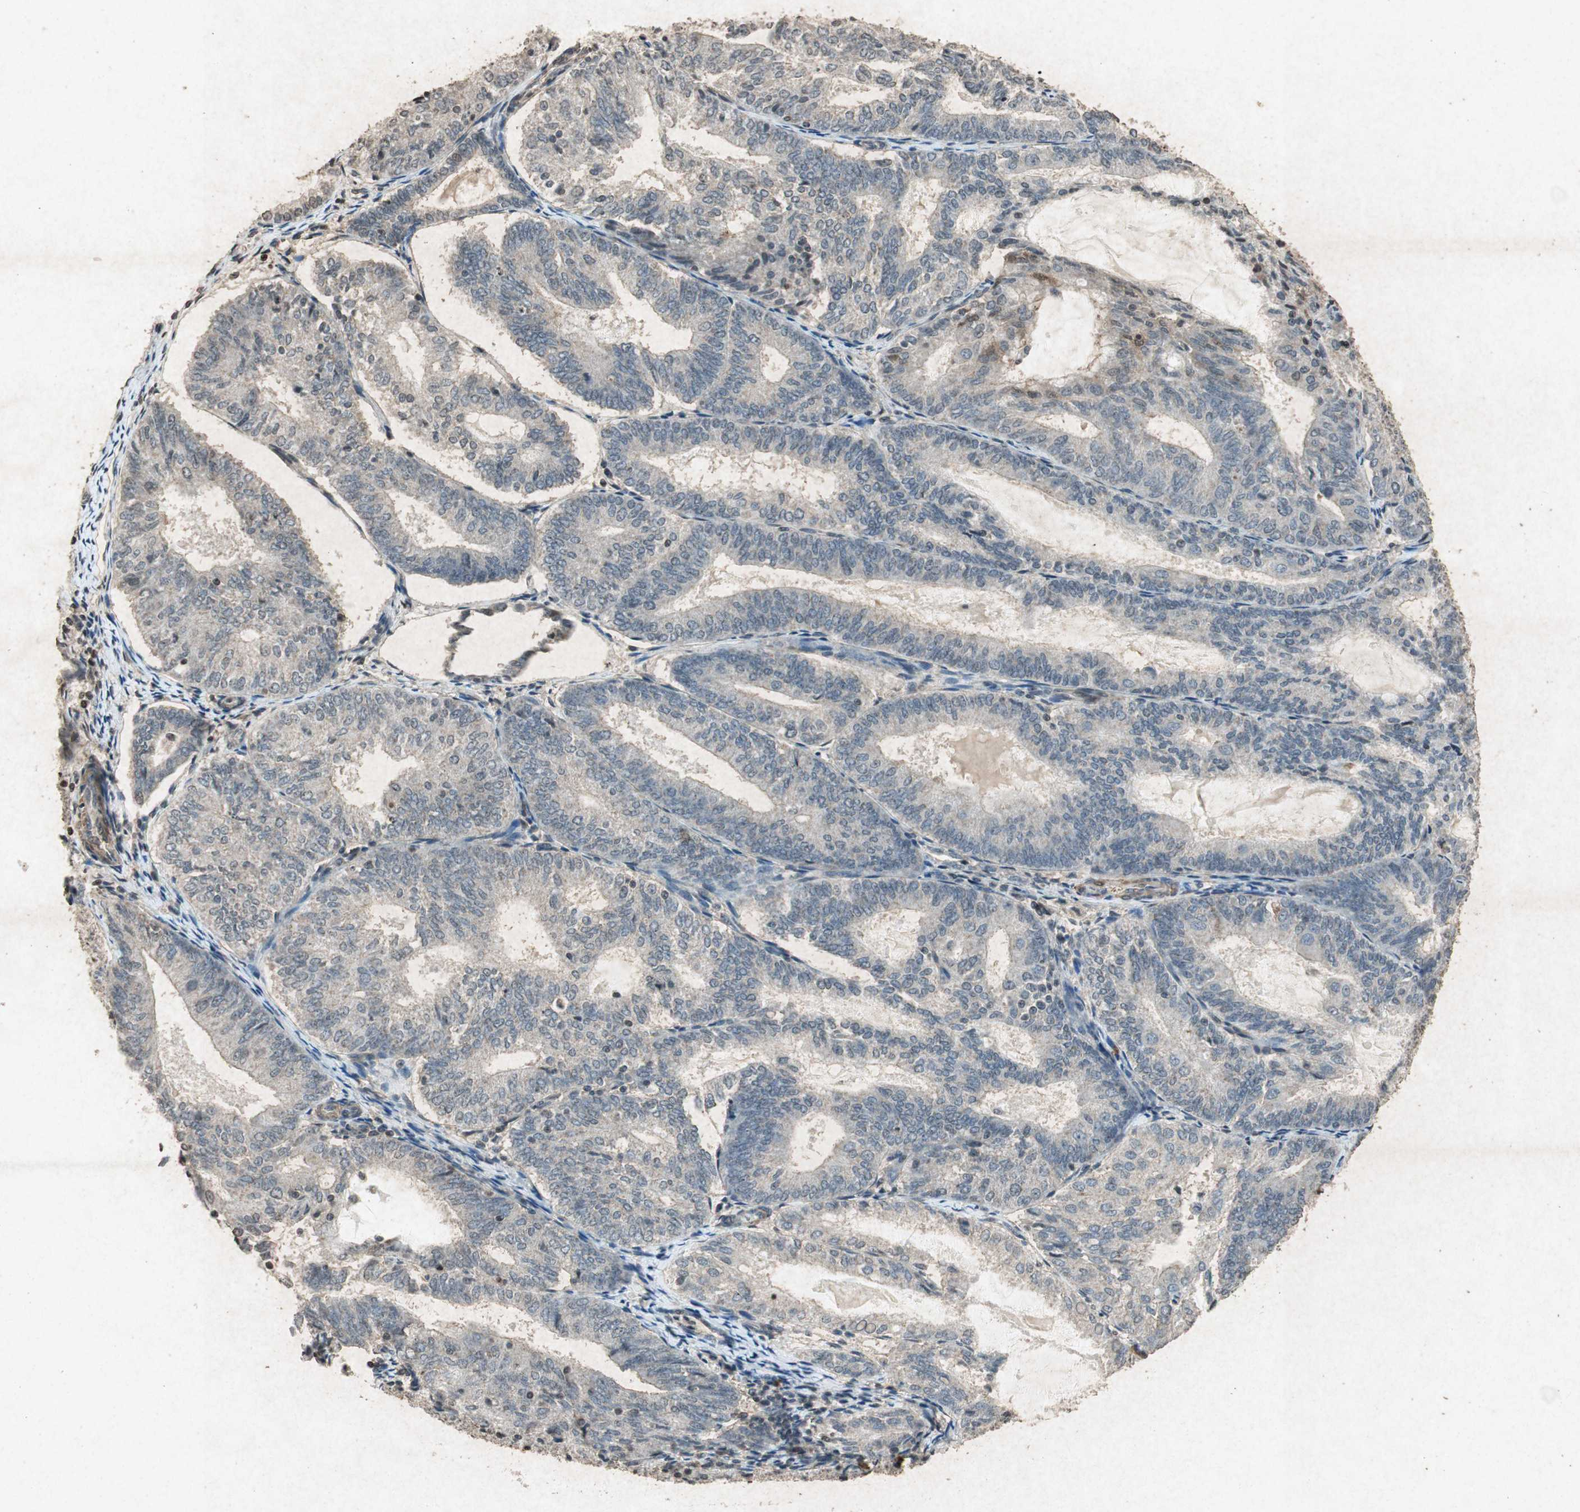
{"staining": {"intensity": "negative", "quantity": "none", "location": "none"}, "tissue": "endometrial cancer", "cell_type": "Tumor cells", "image_type": "cancer", "snomed": [{"axis": "morphology", "description": "Adenocarcinoma, NOS"}, {"axis": "topography", "description": "Endometrium"}], "caption": "Histopathology image shows no protein expression in tumor cells of endometrial adenocarcinoma tissue. Nuclei are stained in blue.", "gene": "PRKG1", "patient": {"sex": "female", "age": 81}}